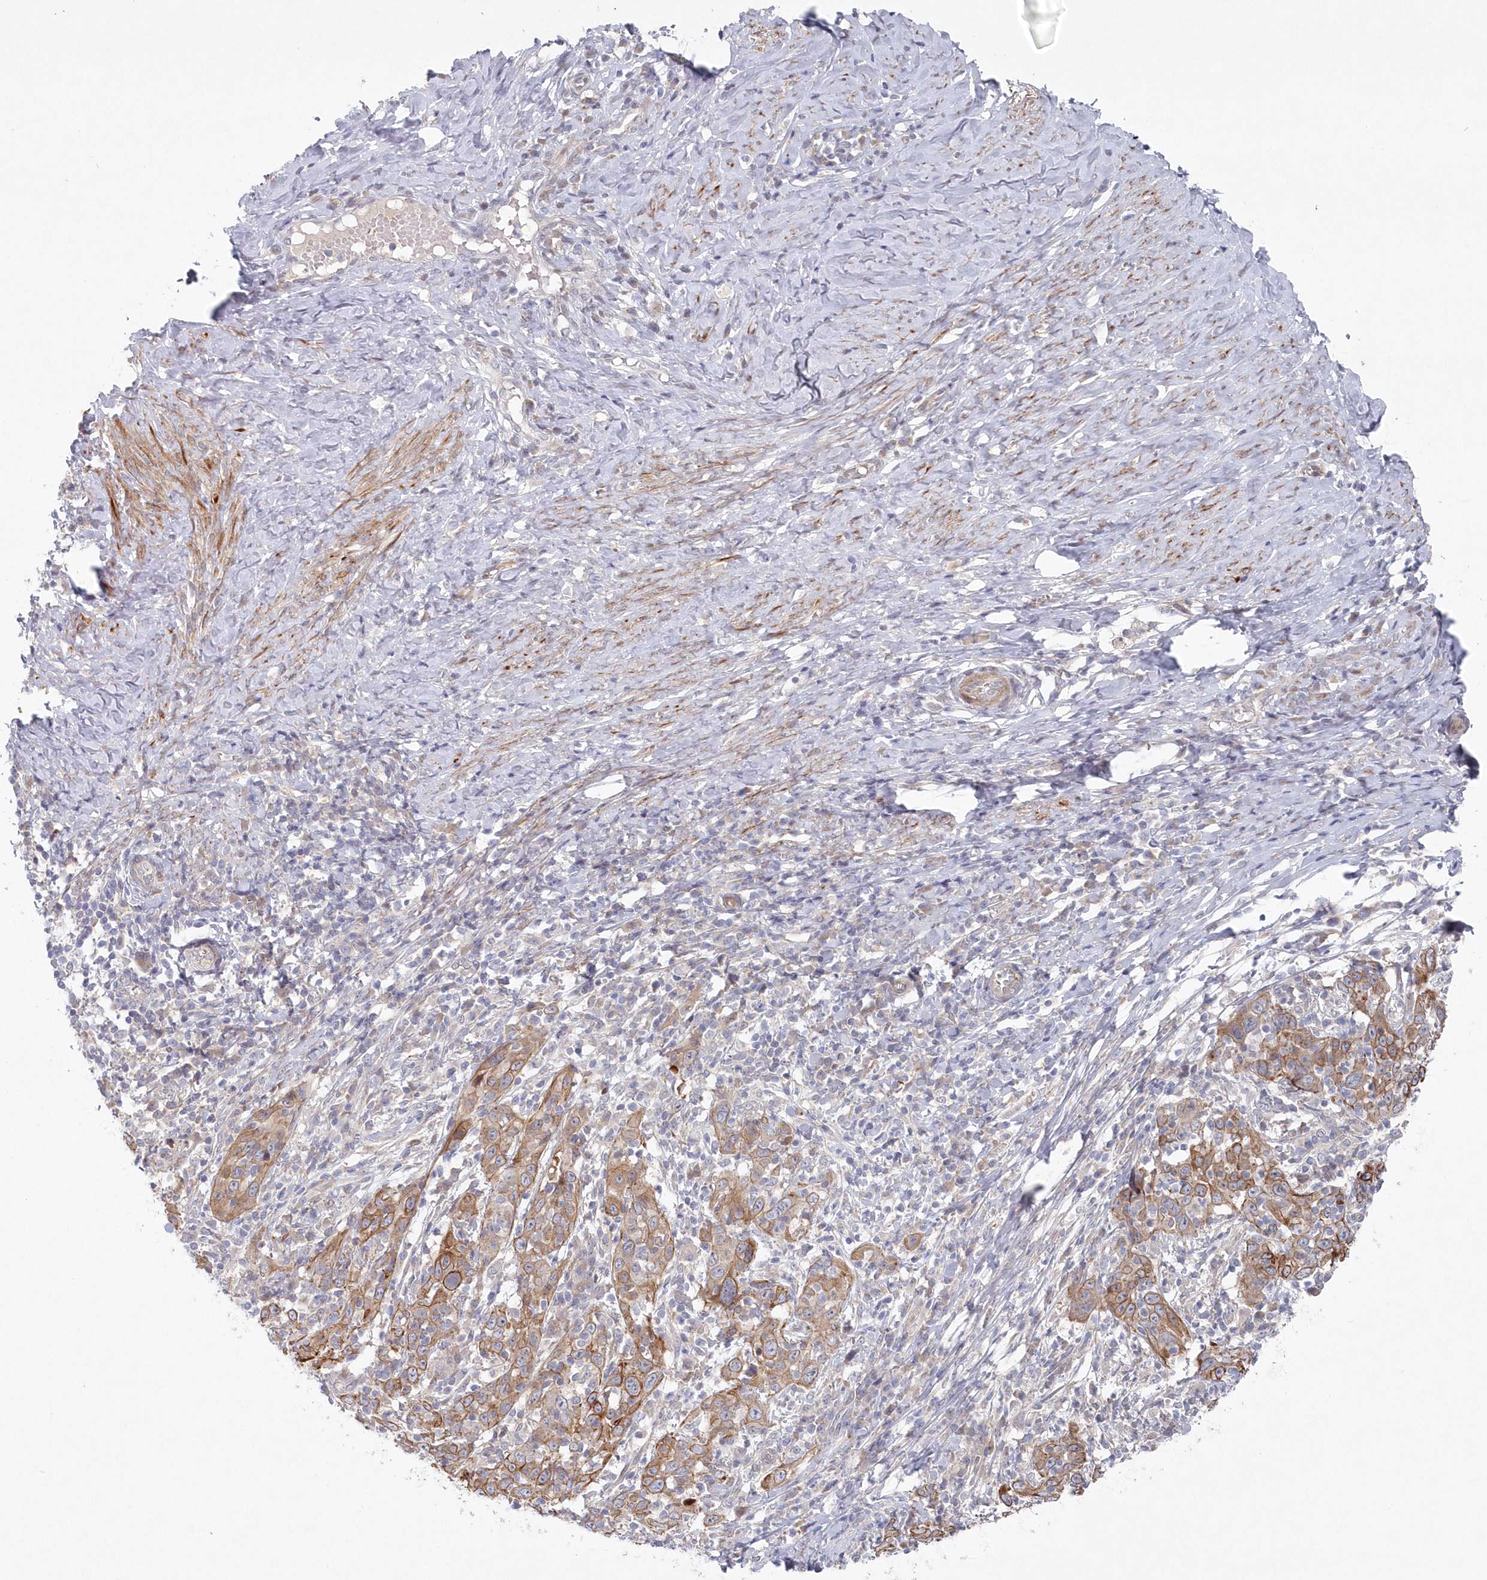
{"staining": {"intensity": "moderate", "quantity": ">75%", "location": "cytoplasmic/membranous"}, "tissue": "cervical cancer", "cell_type": "Tumor cells", "image_type": "cancer", "snomed": [{"axis": "morphology", "description": "Squamous cell carcinoma, NOS"}, {"axis": "topography", "description": "Cervix"}], "caption": "Tumor cells display medium levels of moderate cytoplasmic/membranous expression in approximately >75% of cells in cervical squamous cell carcinoma.", "gene": "KIAA1586", "patient": {"sex": "female", "age": 46}}